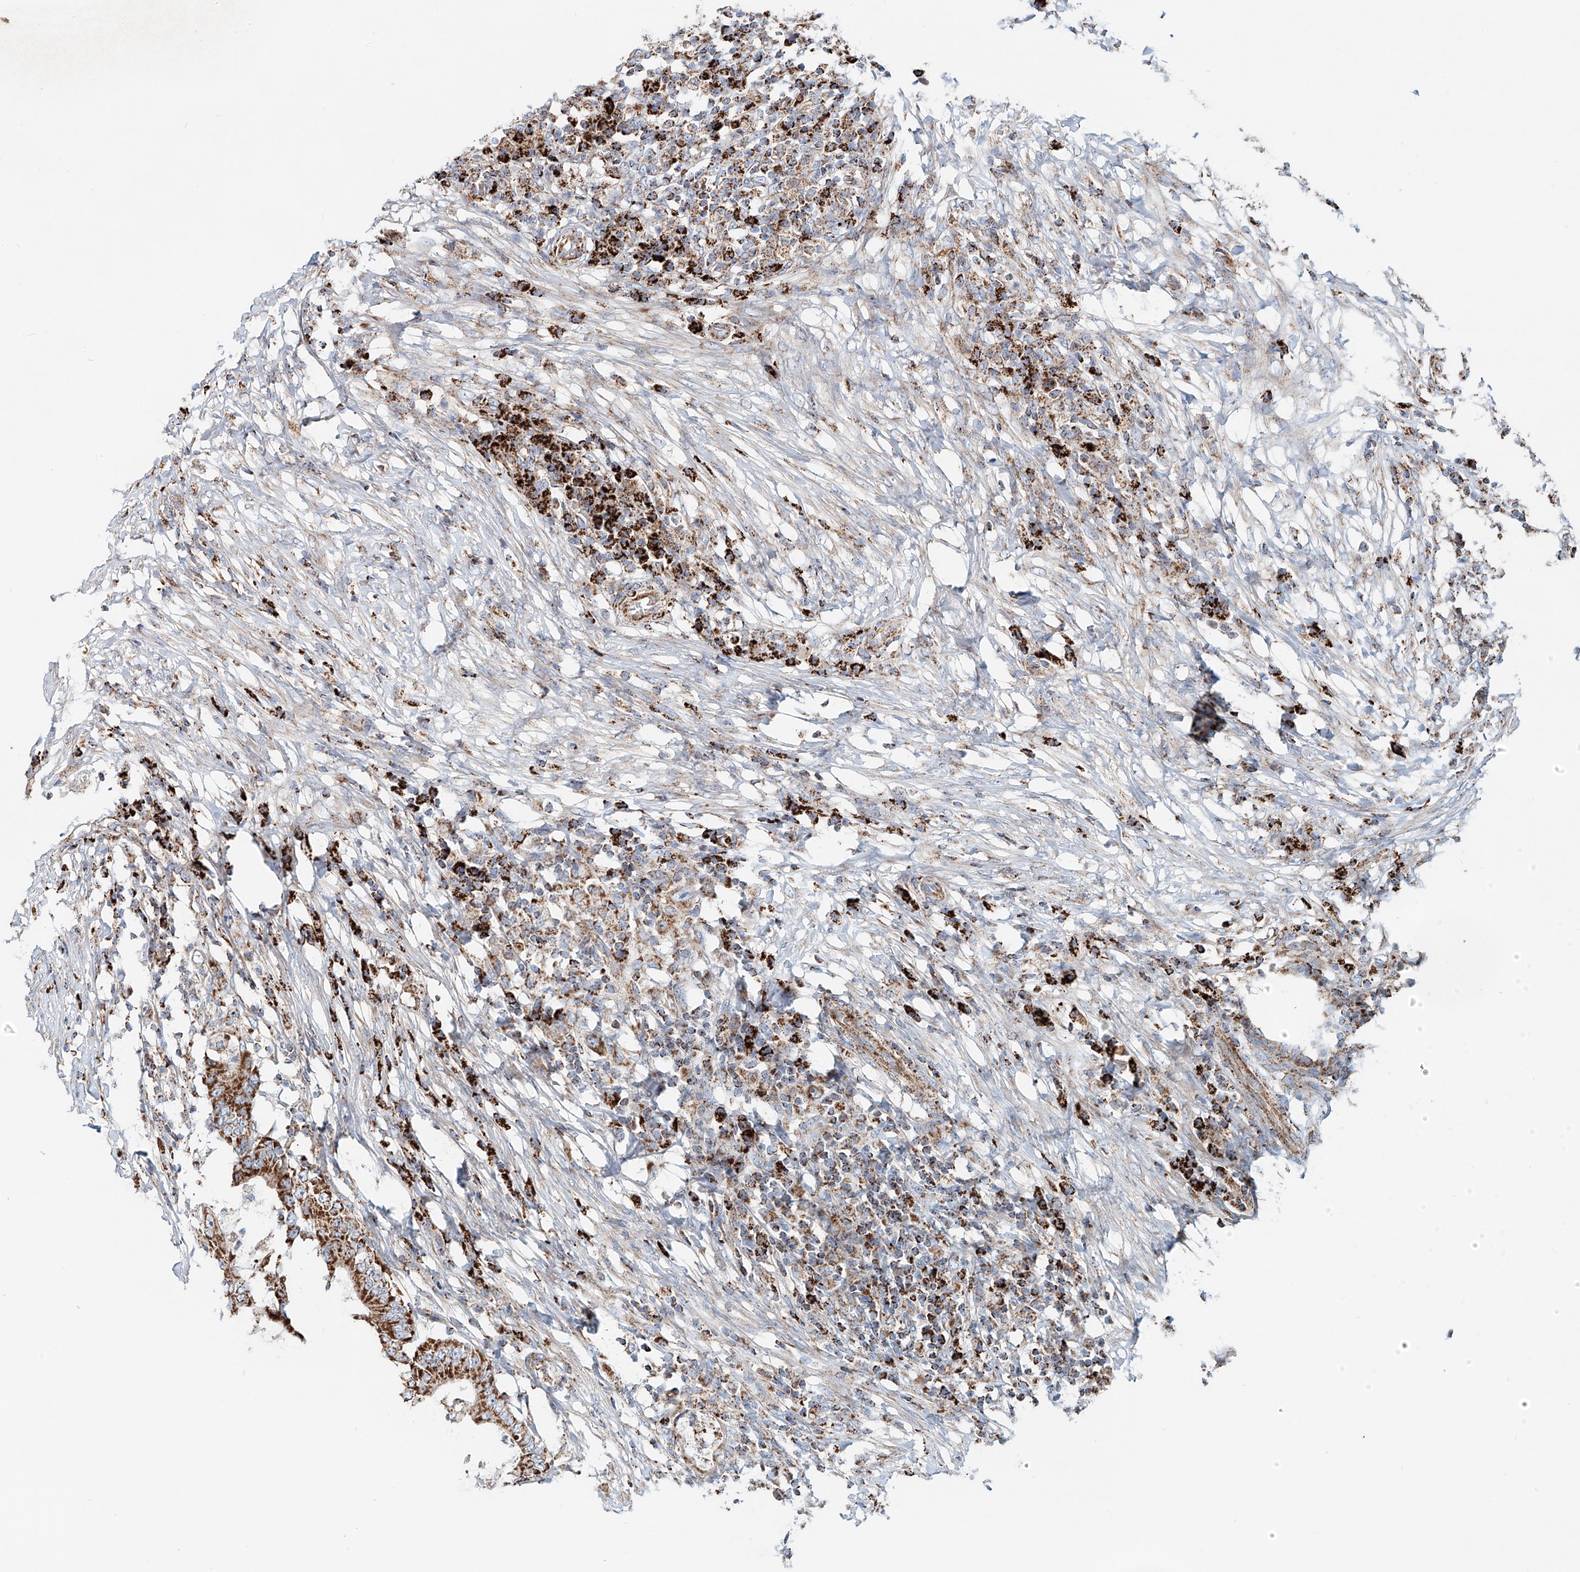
{"staining": {"intensity": "strong", "quantity": ">75%", "location": "cytoplasmic/membranous"}, "tissue": "colorectal cancer", "cell_type": "Tumor cells", "image_type": "cancer", "snomed": [{"axis": "morphology", "description": "Adenocarcinoma, NOS"}, {"axis": "topography", "description": "Colon"}], "caption": "Approximately >75% of tumor cells in human colorectal cancer (adenocarcinoma) show strong cytoplasmic/membranous protein expression as visualized by brown immunohistochemical staining.", "gene": "CARD10", "patient": {"sex": "male", "age": 83}}